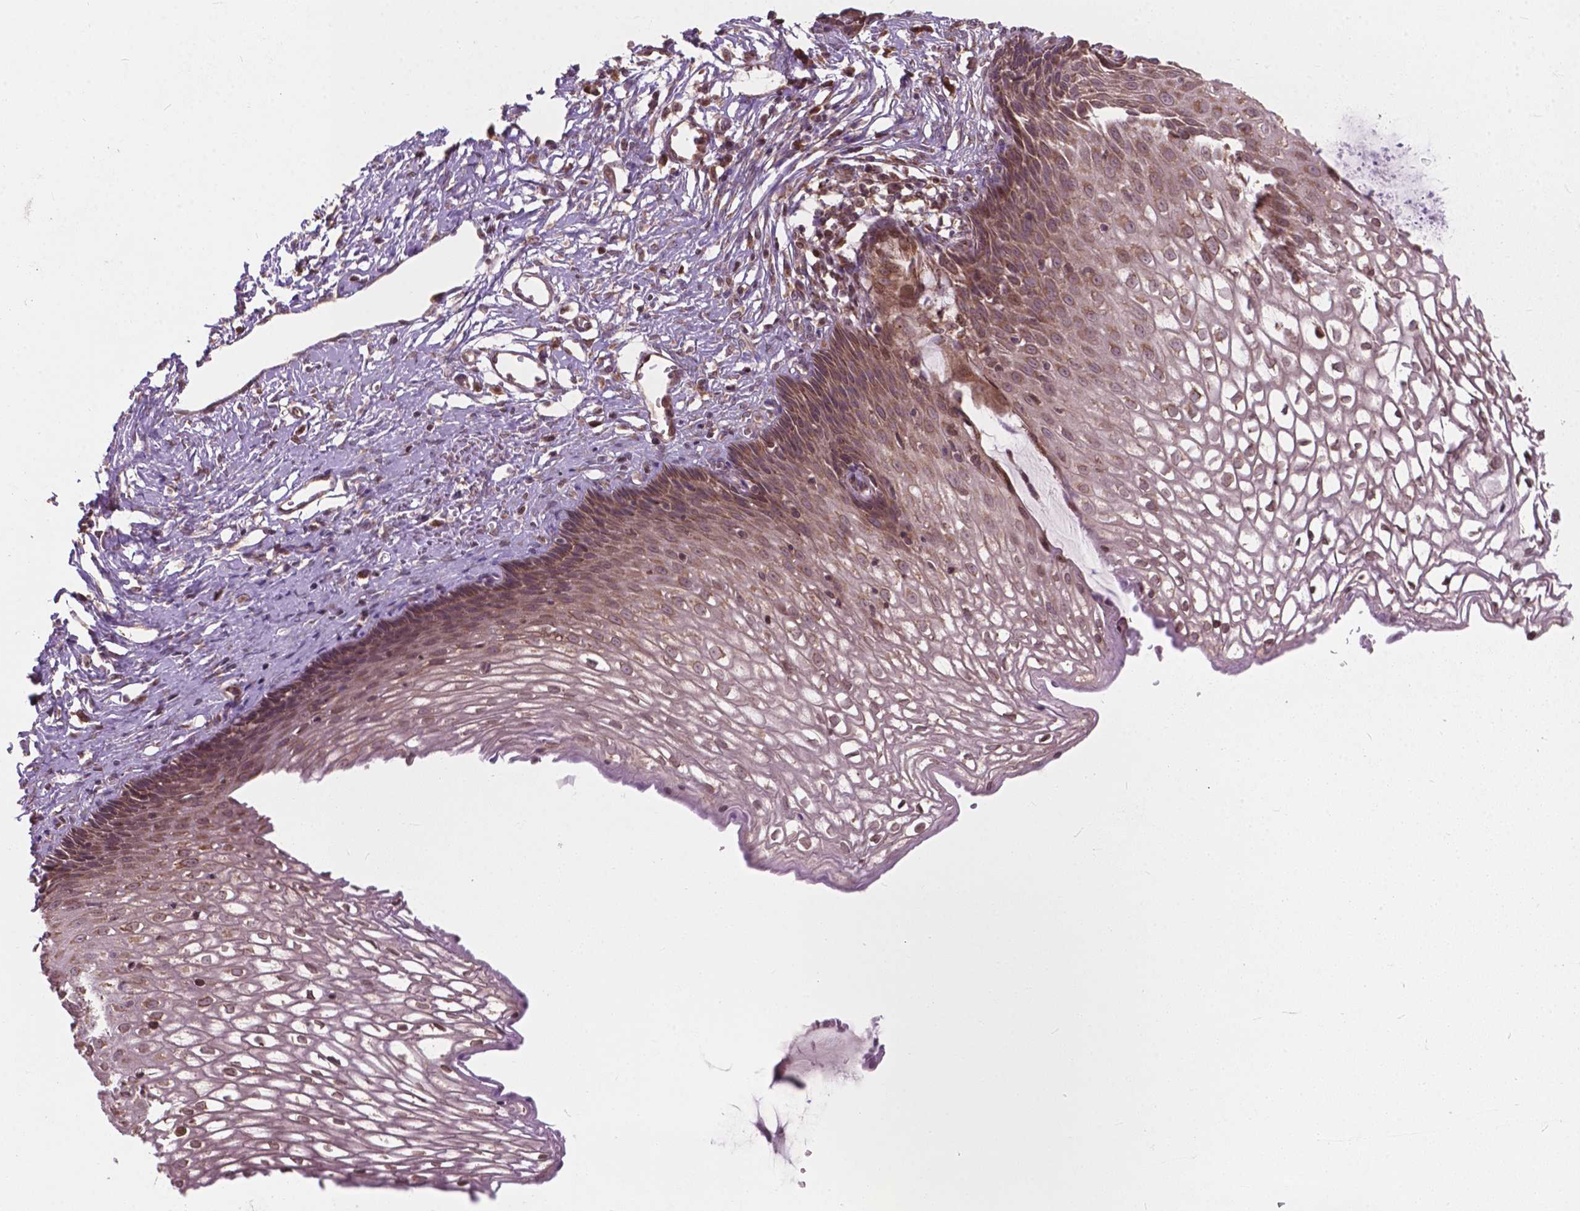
{"staining": {"intensity": "weak", "quantity": ">75%", "location": "cytoplasmic/membranous"}, "tissue": "cervix", "cell_type": "Glandular cells", "image_type": "normal", "snomed": [{"axis": "morphology", "description": "Normal tissue, NOS"}, {"axis": "topography", "description": "Cervix"}], "caption": "A brown stain shows weak cytoplasmic/membranous staining of a protein in glandular cells of normal human cervix.", "gene": "MRPL33", "patient": {"sex": "female", "age": 40}}